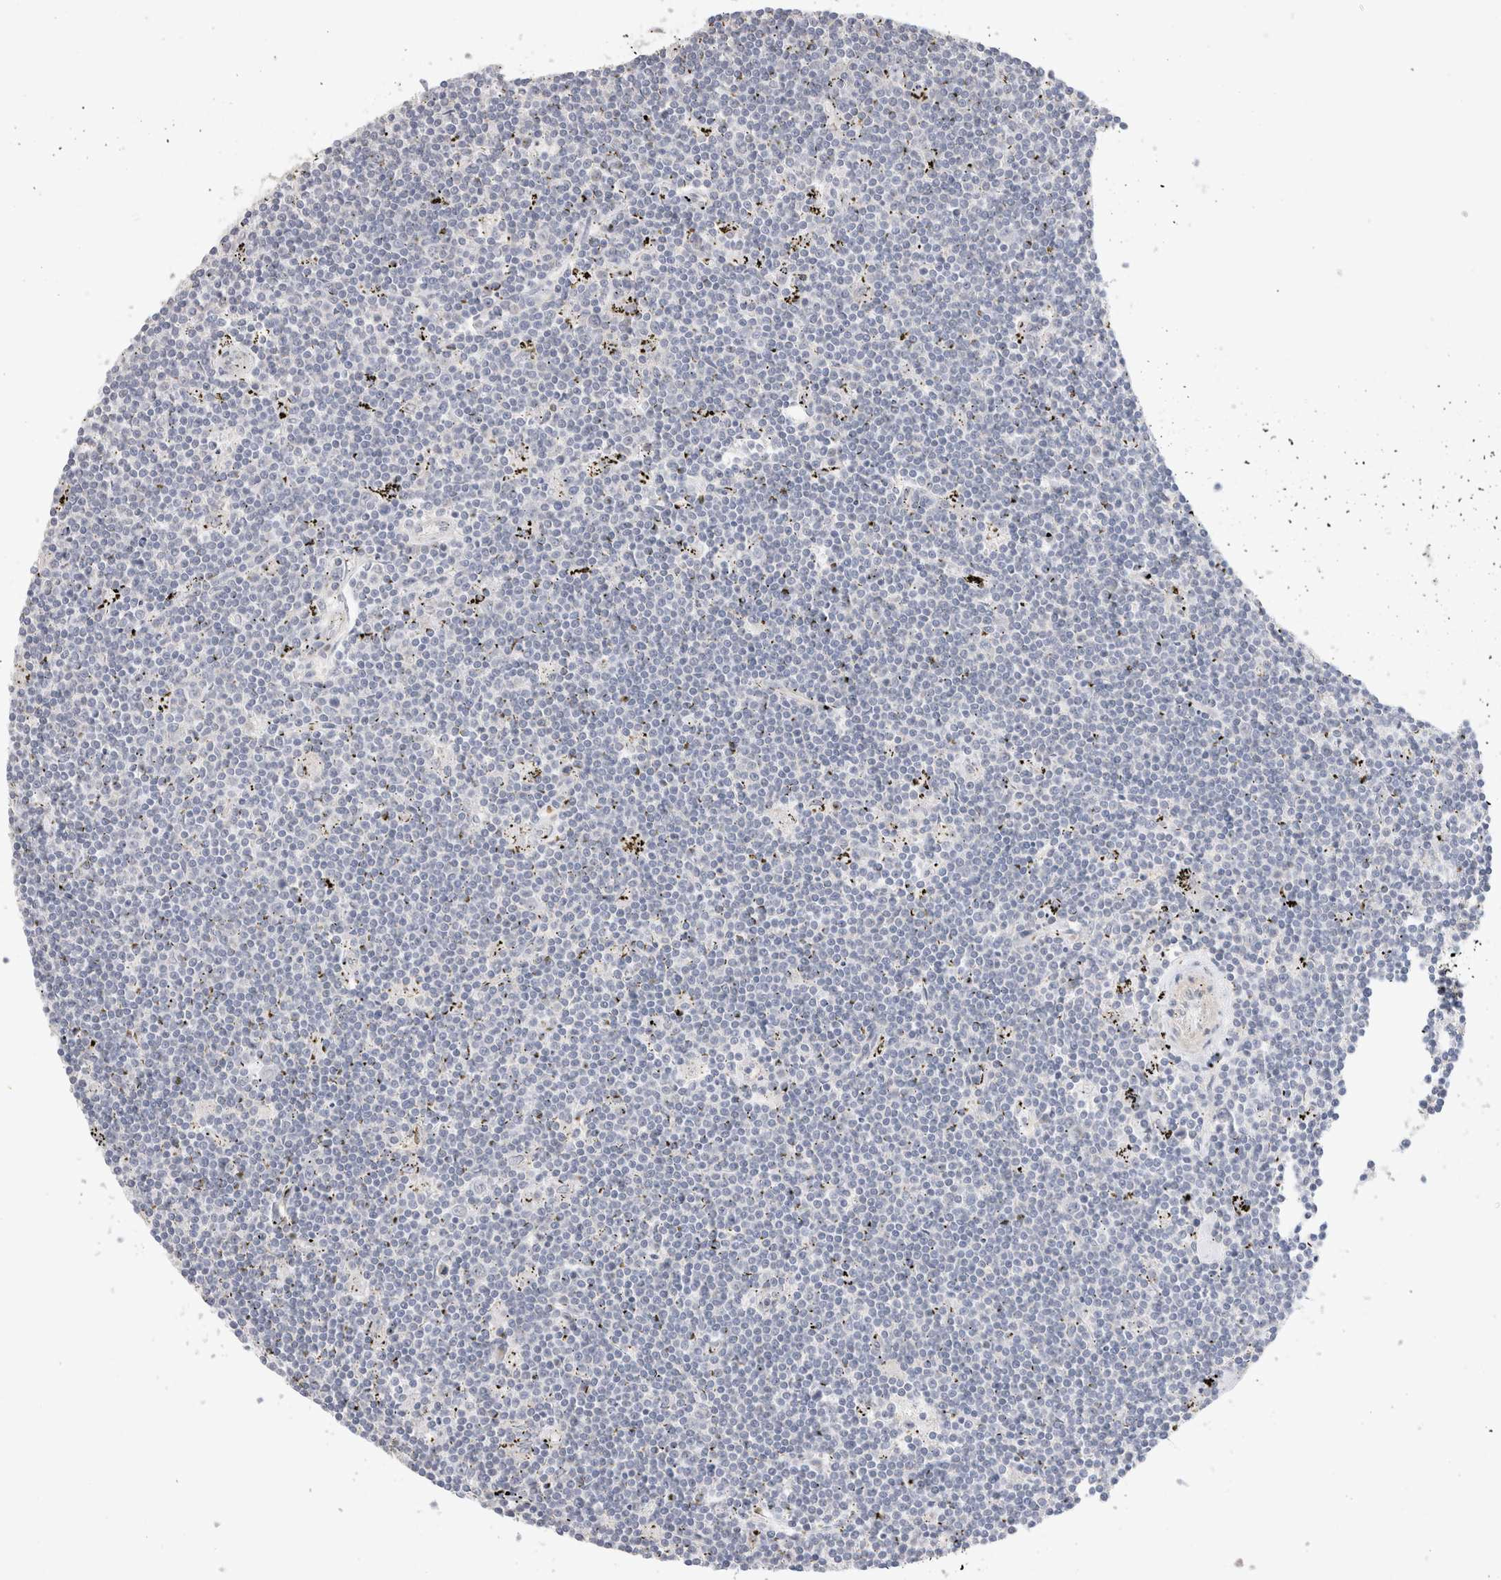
{"staining": {"intensity": "negative", "quantity": "none", "location": "none"}, "tissue": "lymphoma", "cell_type": "Tumor cells", "image_type": "cancer", "snomed": [{"axis": "morphology", "description": "Malignant lymphoma, non-Hodgkin's type, Low grade"}, {"axis": "topography", "description": "Spleen"}], "caption": "High magnification brightfield microscopy of malignant lymphoma, non-Hodgkin's type (low-grade) stained with DAB (brown) and counterstained with hematoxylin (blue): tumor cells show no significant expression.", "gene": "DMD", "patient": {"sex": "male", "age": 76}}